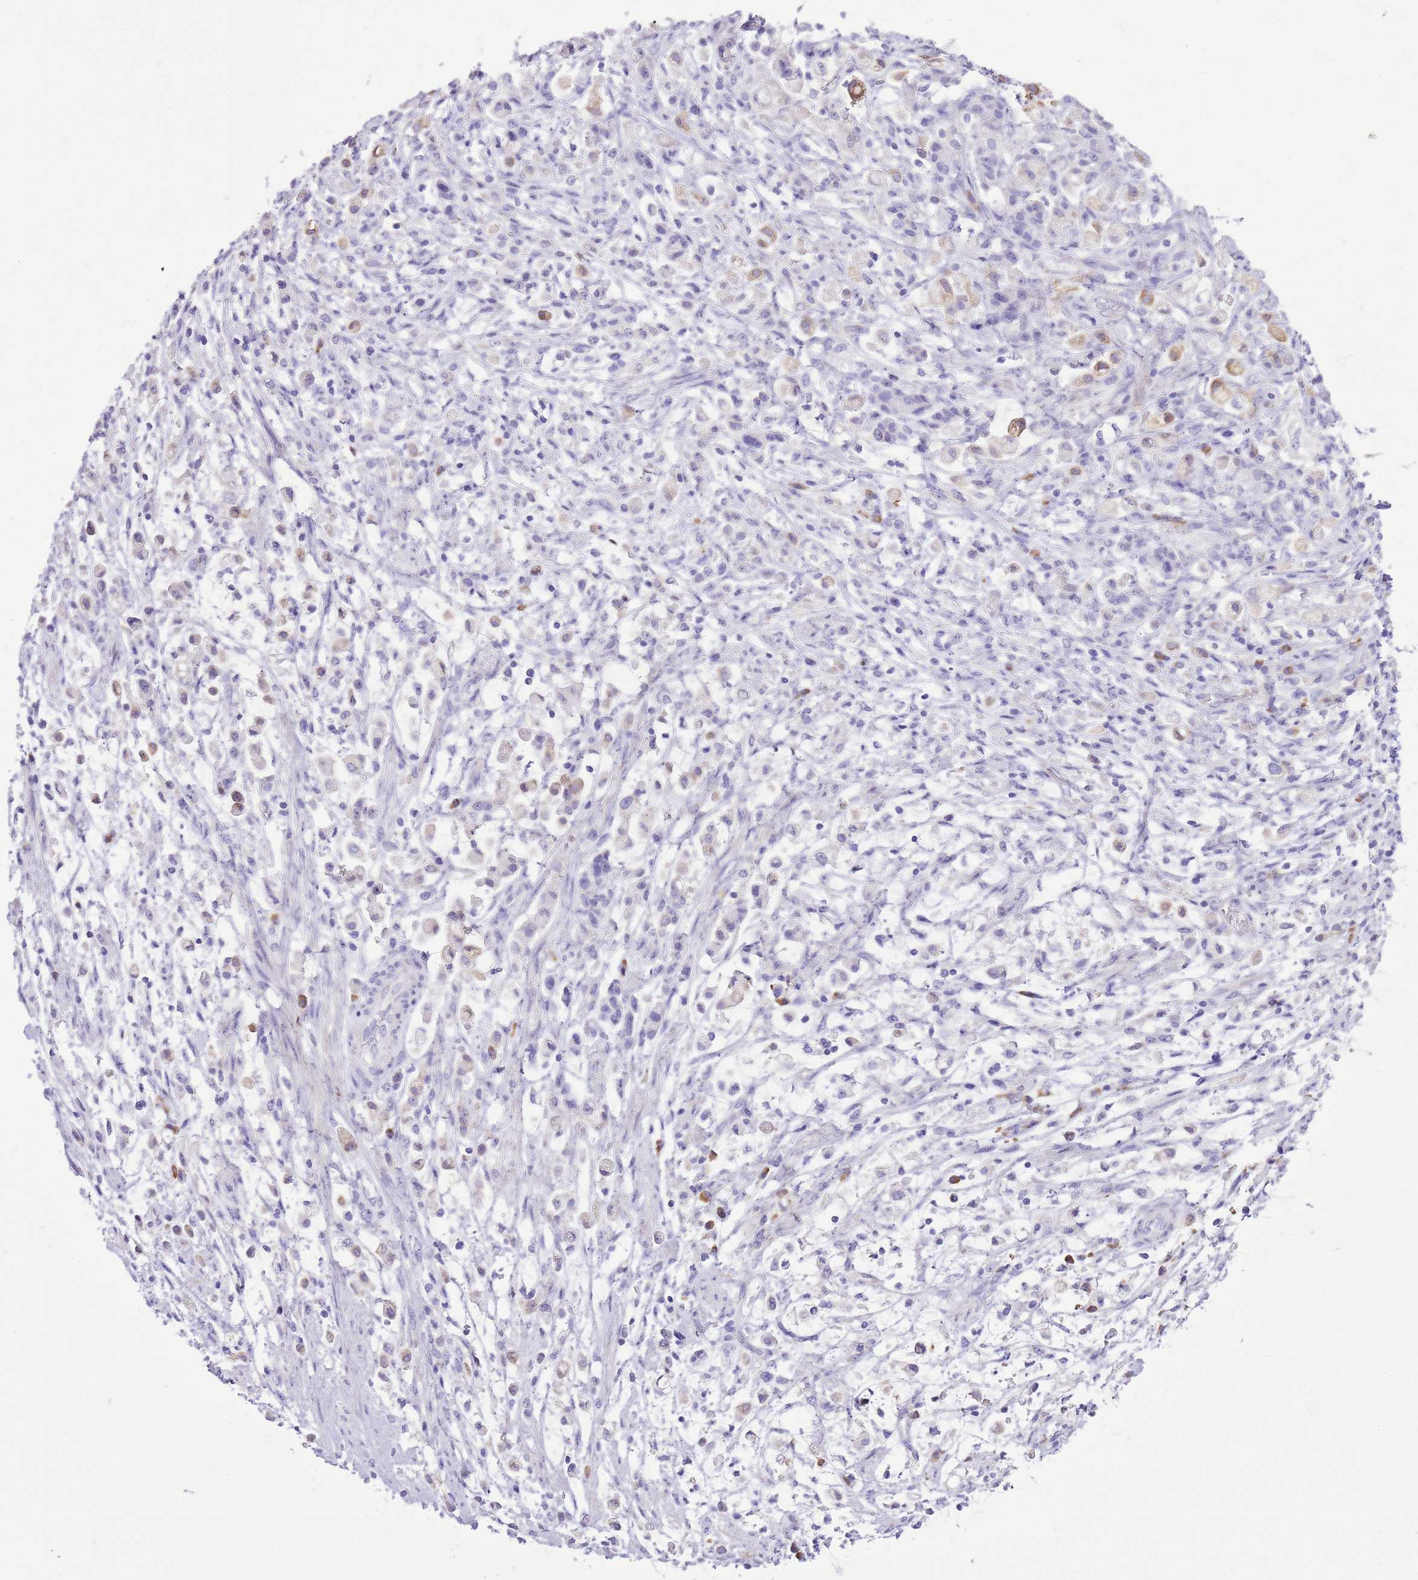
{"staining": {"intensity": "weak", "quantity": "<25%", "location": "cytoplasmic/membranous"}, "tissue": "stomach cancer", "cell_type": "Tumor cells", "image_type": "cancer", "snomed": [{"axis": "morphology", "description": "Adenocarcinoma, NOS"}, {"axis": "topography", "description": "Stomach"}], "caption": "Immunohistochemistry (IHC) photomicrograph of stomach cancer stained for a protein (brown), which reveals no staining in tumor cells. (DAB (3,3'-diaminobenzidine) immunohistochemistry with hematoxylin counter stain).", "gene": "AAR2", "patient": {"sex": "female", "age": 60}}